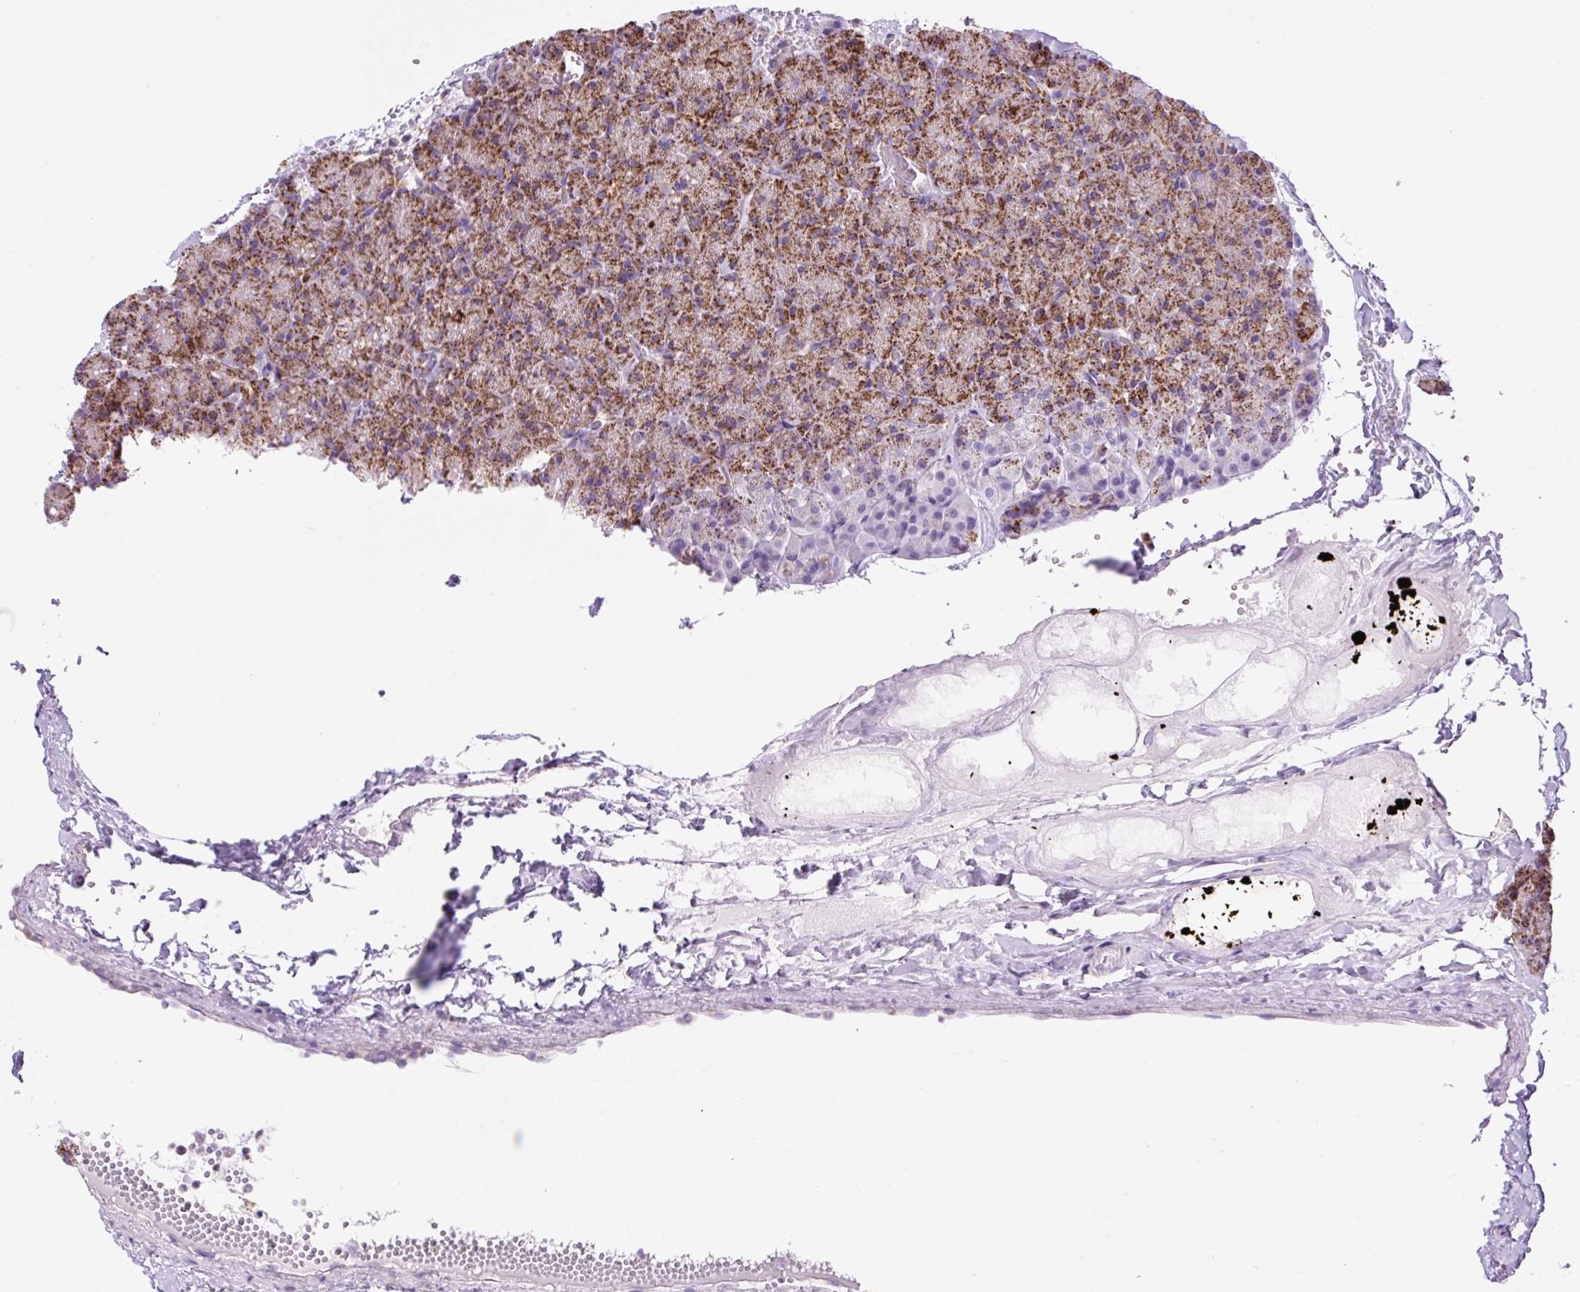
{"staining": {"intensity": "strong", "quantity": ">75%", "location": "cytoplasmic/membranous"}, "tissue": "pancreas", "cell_type": "Exocrine glandular cells", "image_type": "normal", "snomed": [{"axis": "morphology", "description": "Normal tissue, NOS"}, {"axis": "topography", "description": "Pancreas"}], "caption": "A brown stain labels strong cytoplasmic/membranous expression of a protein in exocrine glandular cells of normal human pancreas. (Stains: DAB in brown, nuclei in blue, Microscopy: brightfield microscopy at high magnification).", "gene": "NF1", "patient": {"sex": "male", "age": 36}}